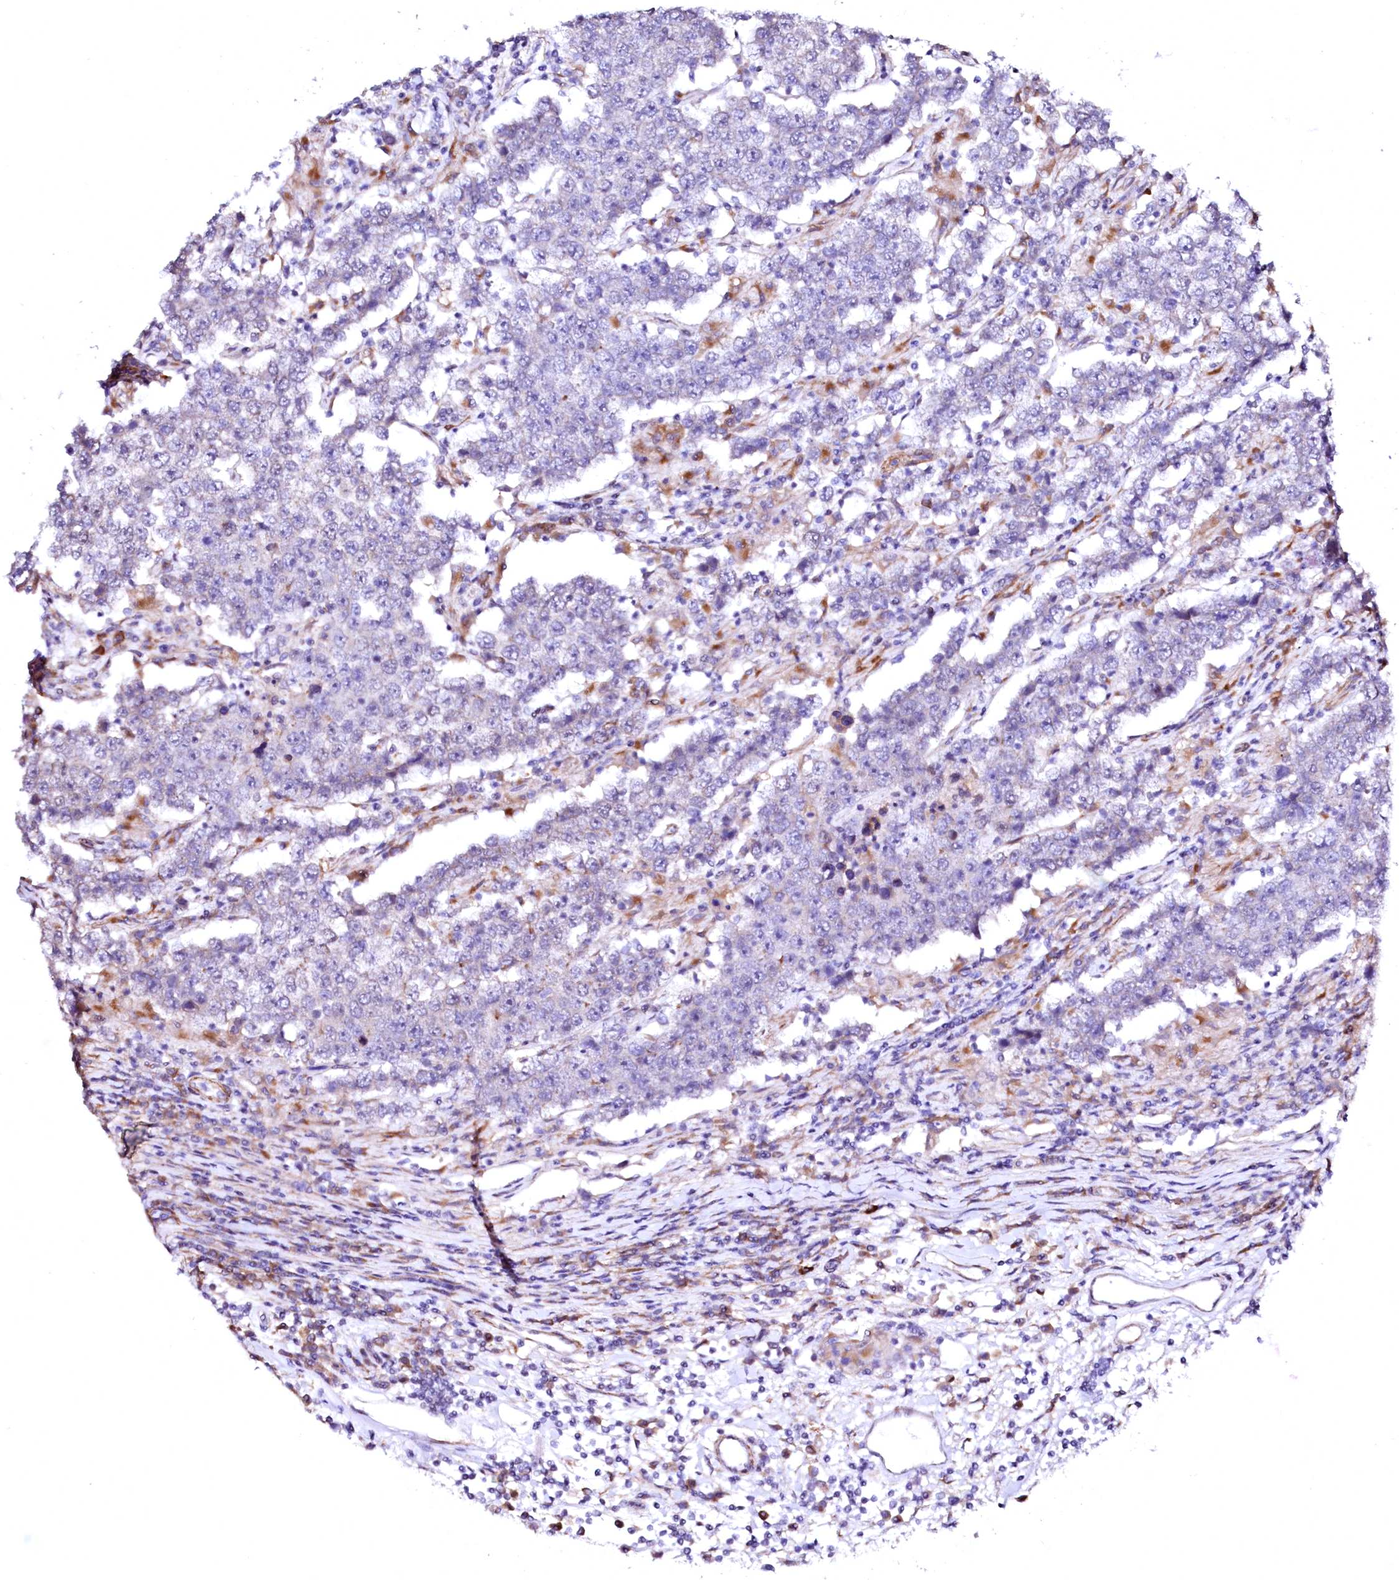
{"staining": {"intensity": "negative", "quantity": "none", "location": "none"}, "tissue": "testis cancer", "cell_type": "Tumor cells", "image_type": "cancer", "snomed": [{"axis": "morphology", "description": "Normal tissue, NOS"}, {"axis": "morphology", "description": "Urothelial carcinoma, High grade"}, {"axis": "morphology", "description": "Seminoma, NOS"}, {"axis": "morphology", "description": "Carcinoma, Embryonal, NOS"}, {"axis": "topography", "description": "Urinary bladder"}, {"axis": "topography", "description": "Testis"}], "caption": "High magnification brightfield microscopy of testis urothelial carcinoma (high-grade) stained with DAB (3,3'-diaminobenzidine) (brown) and counterstained with hematoxylin (blue): tumor cells show no significant expression.", "gene": "GPR176", "patient": {"sex": "male", "age": 41}}